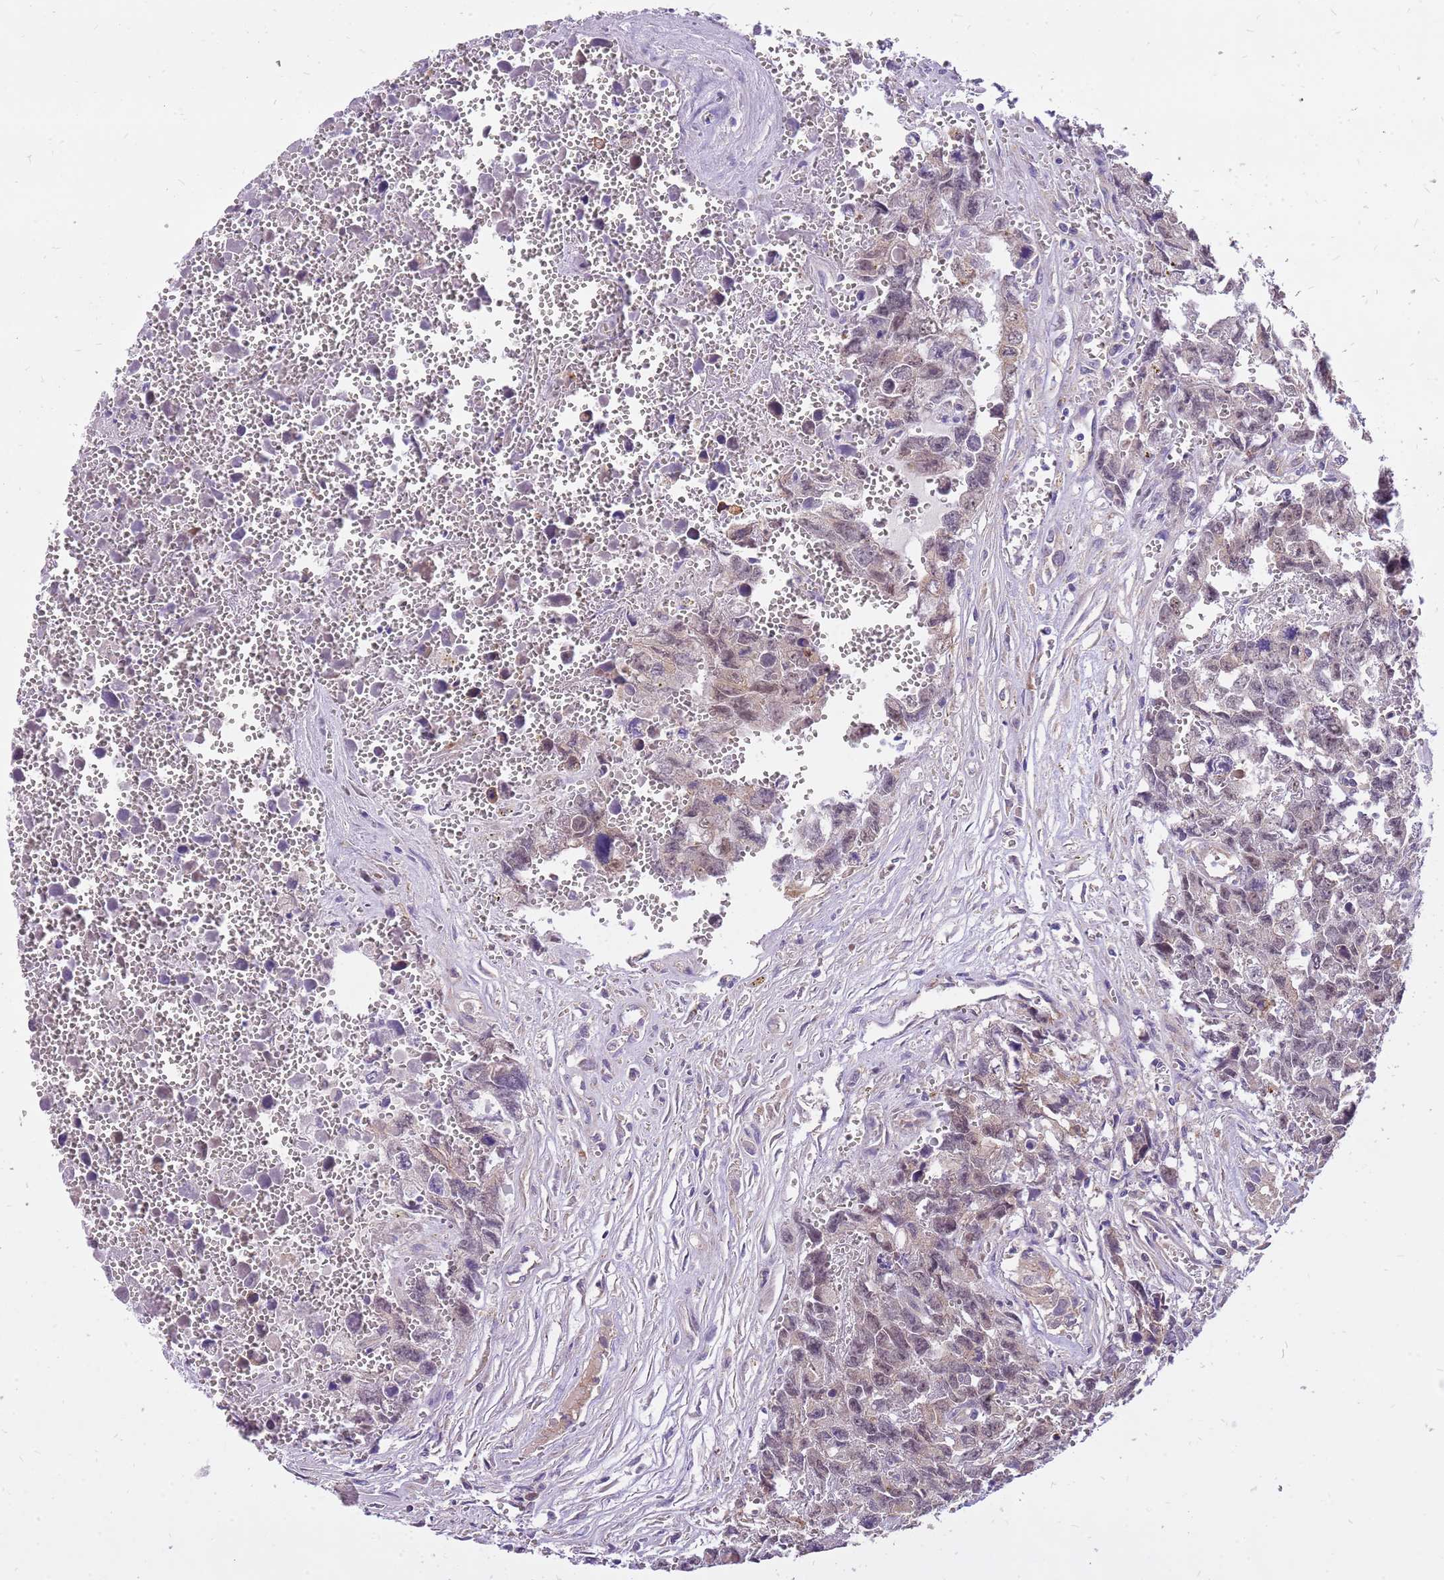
{"staining": {"intensity": "weak", "quantity": "<25%", "location": "cytoplasmic/membranous"}, "tissue": "testis cancer", "cell_type": "Tumor cells", "image_type": "cancer", "snomed": [{"axis": "morphology", "description": "Carcinoma, Embryonal, NOS"}, {"axis": "topography", "description": "Testis"}], "caption": "Immunohistochemistry (IHC) histopathology image of human testis embryonal carcinoma stained for a protein (brown), which exhibits no positivity in tumor cells. (Immunohistochemistry, brightfield microscopy, high magnification).", "gene": "WASHC4", "patient": {"sex": "male", "age": 31}}